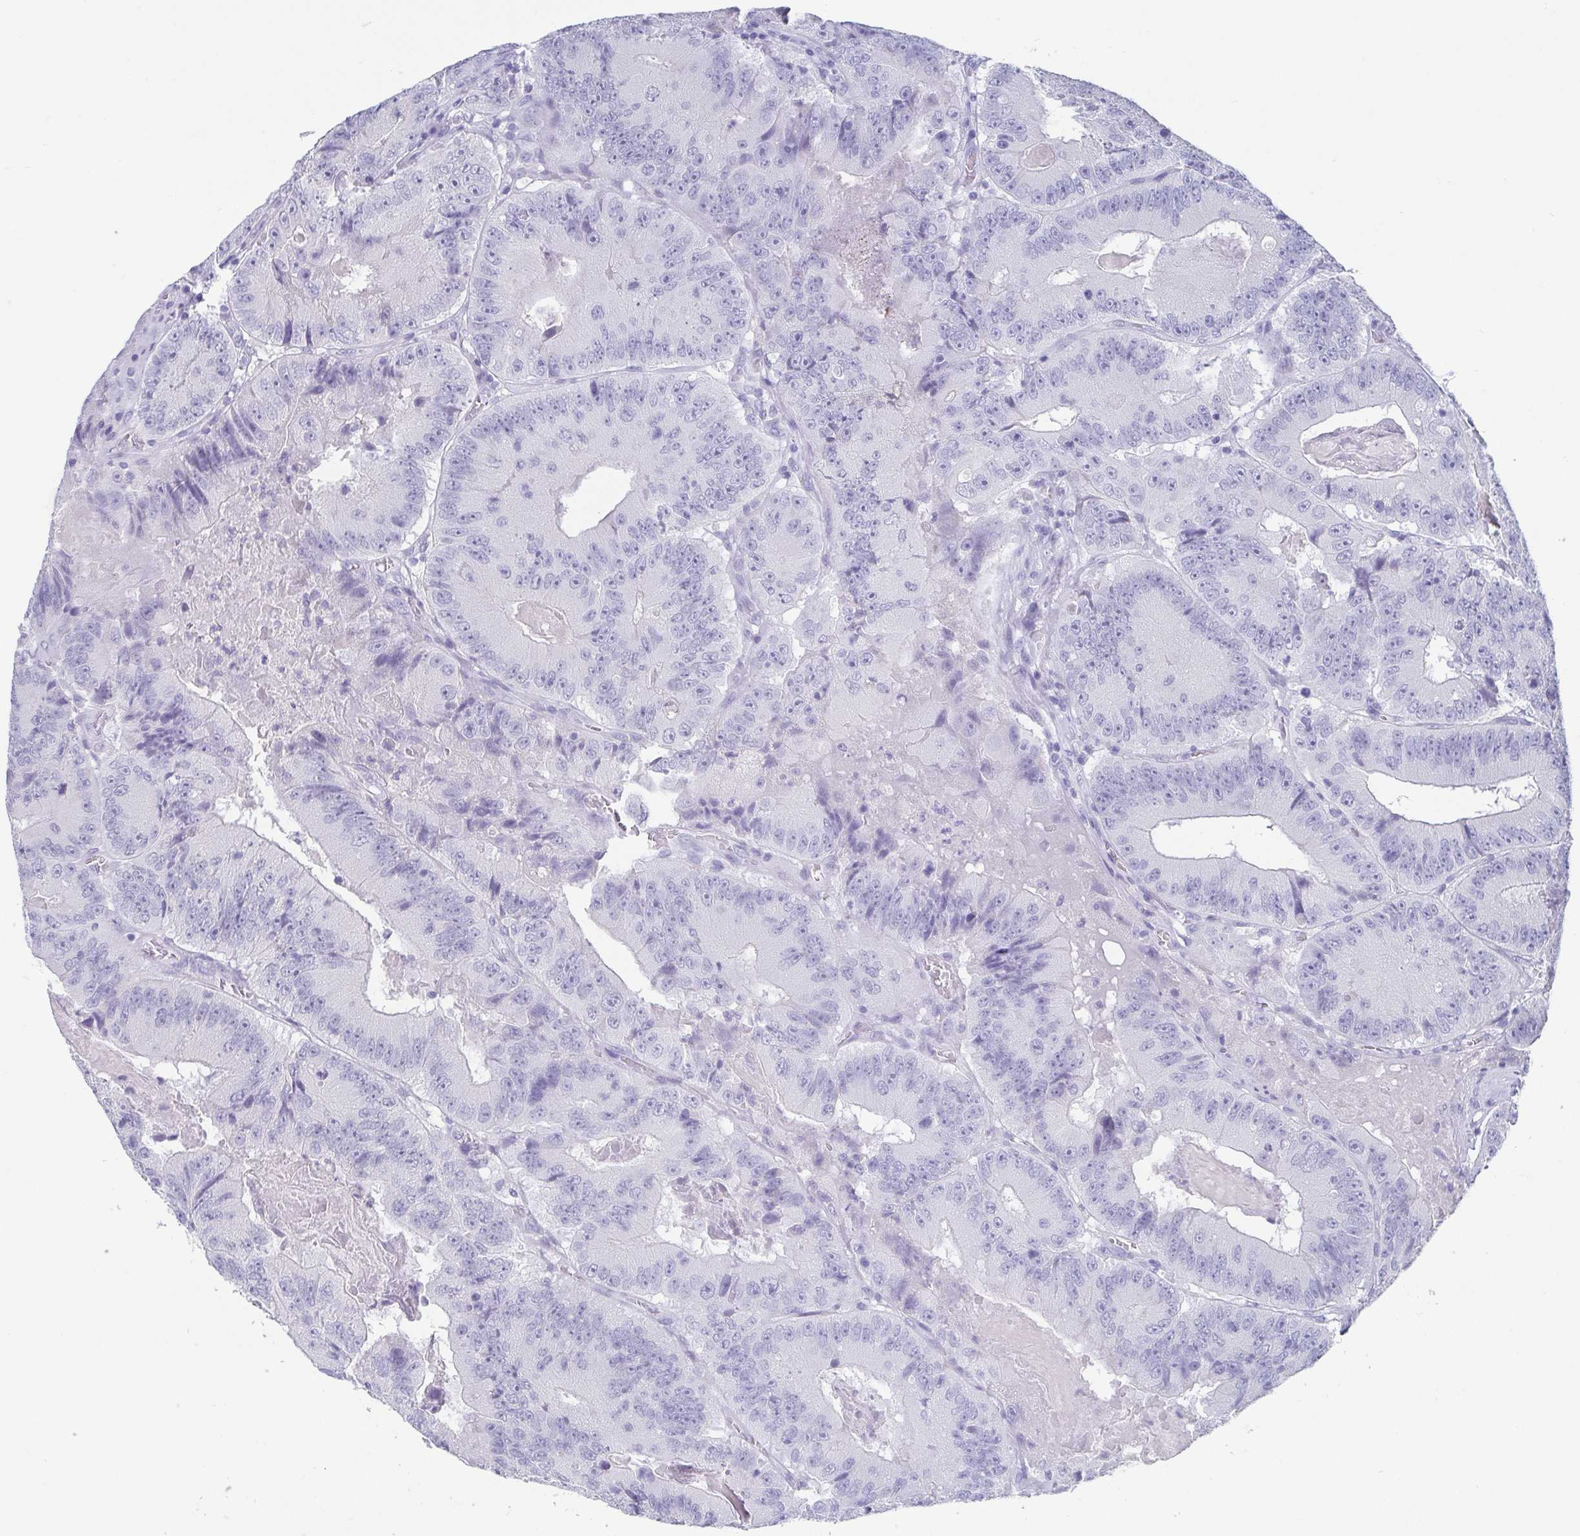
{"staining": {"intensity": "negative", "quantity": "none", "location": "none"}, "tissue": "colorectal cancer", "cell_type": "Tumor cells", "image_type": "cancer", "snomed": [{"axis": "morphology", "description": "Adenocarcinoma, NOS"}, {"axis": "topography", "description": "Colon"}], "caption": "Image shows no significant protein positivity in tumor cells of colorectal adenocarcinoma. The staining is performed using DAB brown chromogen with nuclei counter-stained in using hematoxylin.", "gene": "SCGN", "patient": {"sex": "female", "age": 86}}